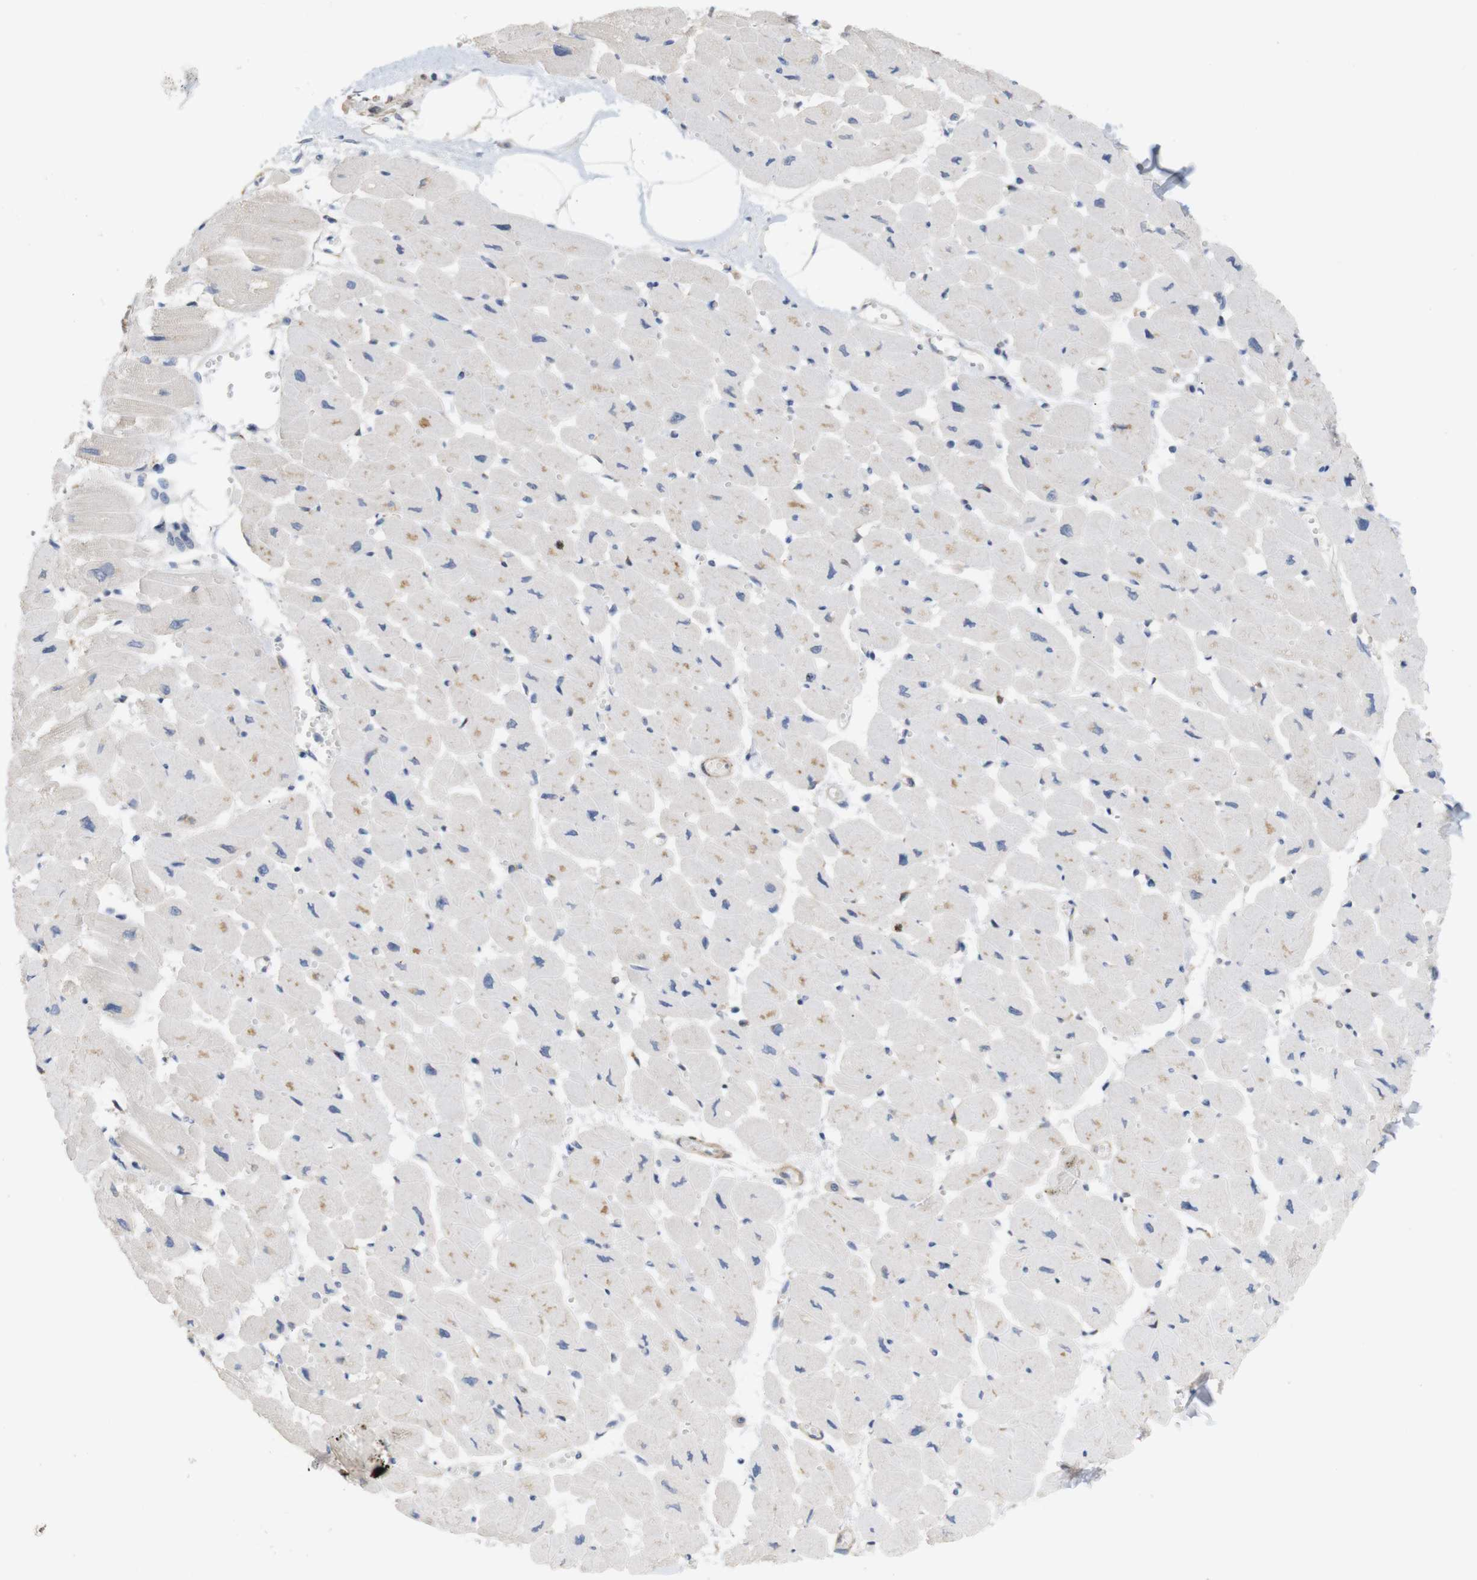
{"staining": {"intensity": "weak", "quantity": "<25%", "location": "cytoplasmic/membranous"}, "tissue": "heart muscle", "cell_type": "Cardiomyocytes", "image_type": "normal", "snomed": [{"axis": "morphology", "description": "Normal tissue, NOS"}, {"axis": "topography", "description": "Heart"}], "caption": "Immunohistochemistry of normal human heart muscle reveals no positivity in cardiomyocytes.", "gene": "ITPR1", "patient": {"sex": "female", "age": 54}}